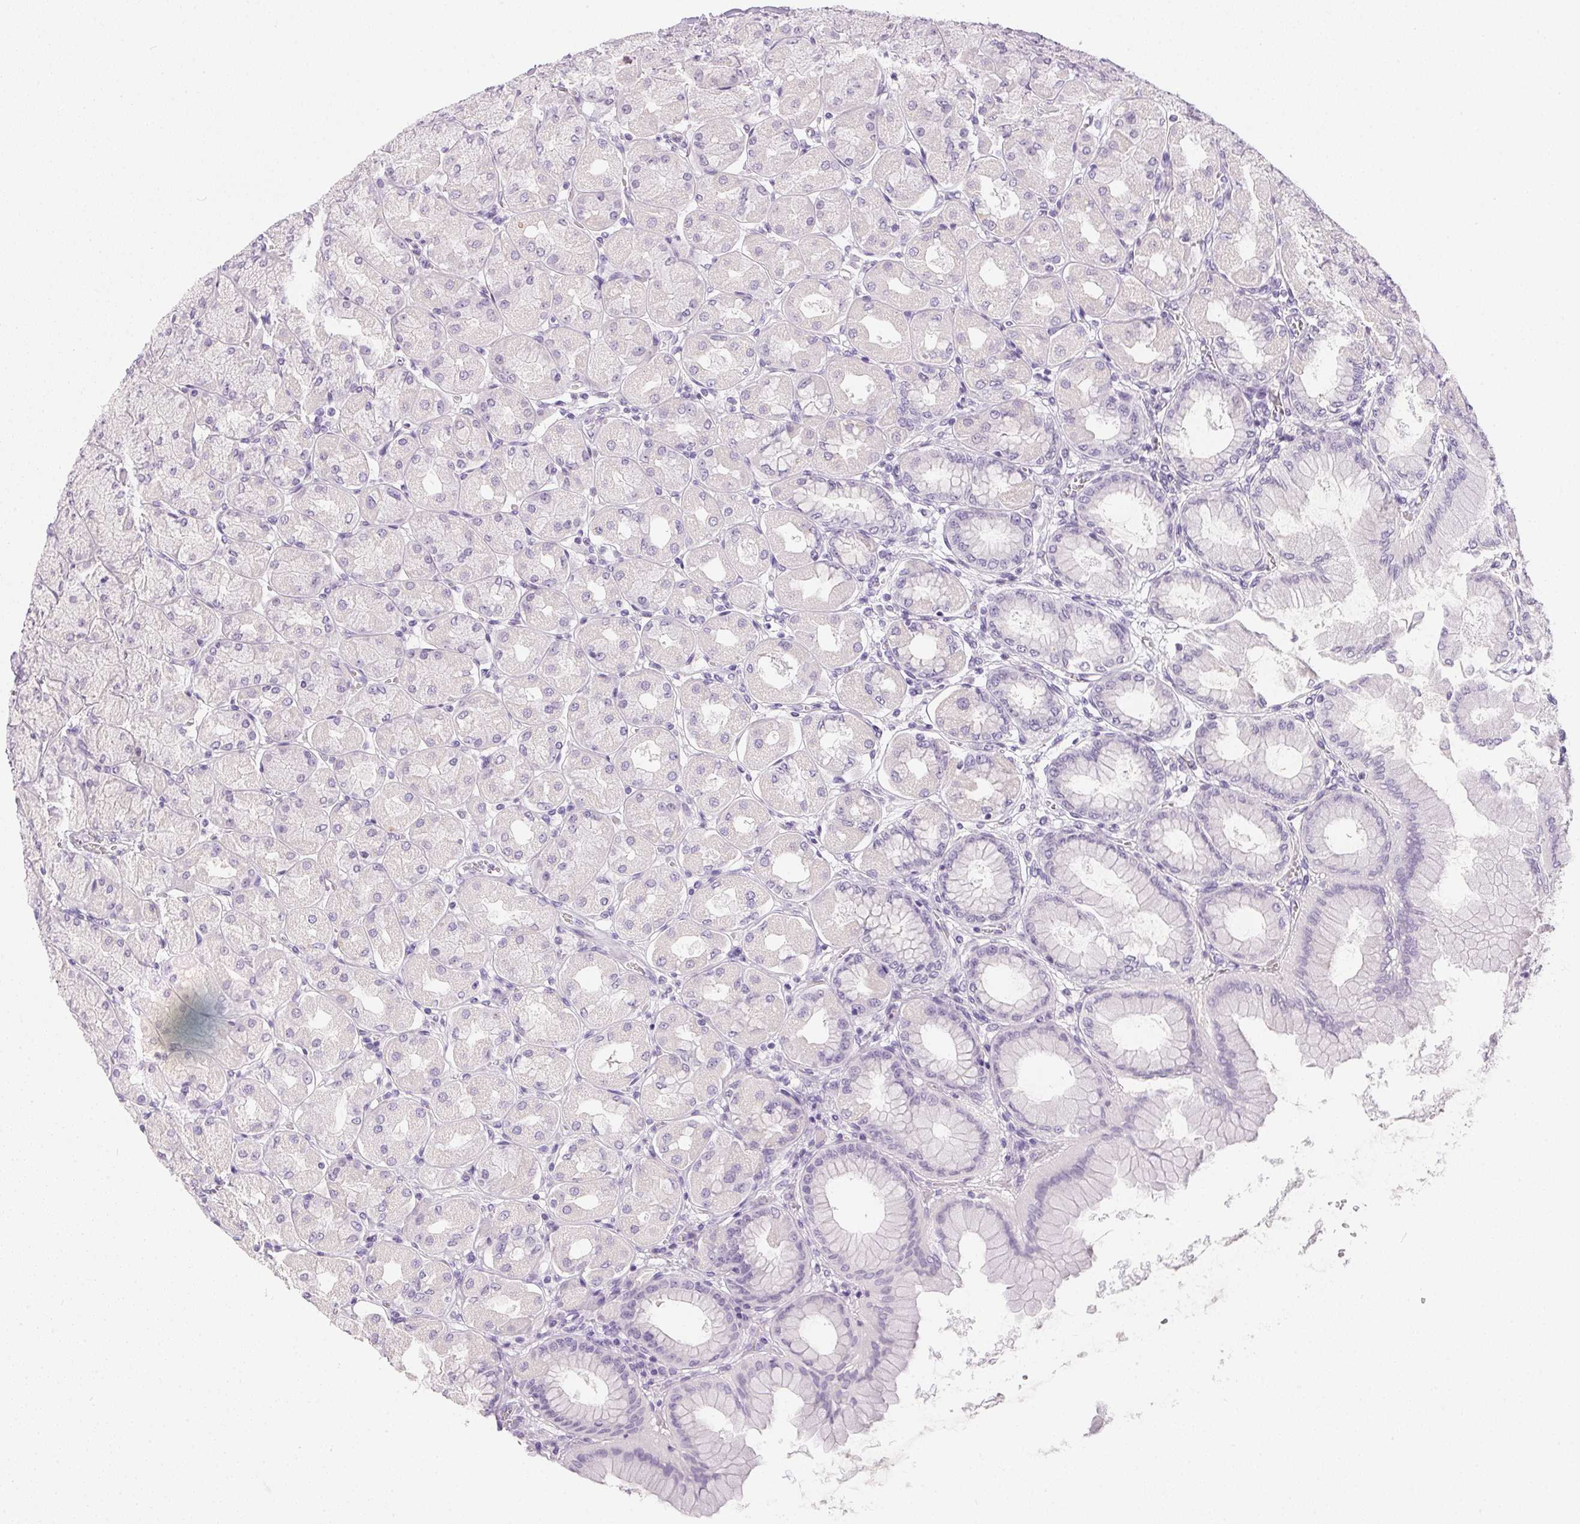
{"staining": {"intensity": "weak", "quantity": "<25%", "location": "cytoplasmic/membranous"}, "tissue": "stomach", "cell_type": "Glandular cells", "image_type": "normal", "snomed": [{"axis": "morphology", "description": "Normal tissue, NOS"}, {"axis": "topography", "description": "Stomach, upper"}], "caption": "Immunohistochemistry histopathology image of normal stomach: human stomach stained with DAB (3,3'-diaminobenzidine) shows no significant protein expression in glandular cells.", "gene": "PPY", "patient": {"sex": "female", "age": 56}}